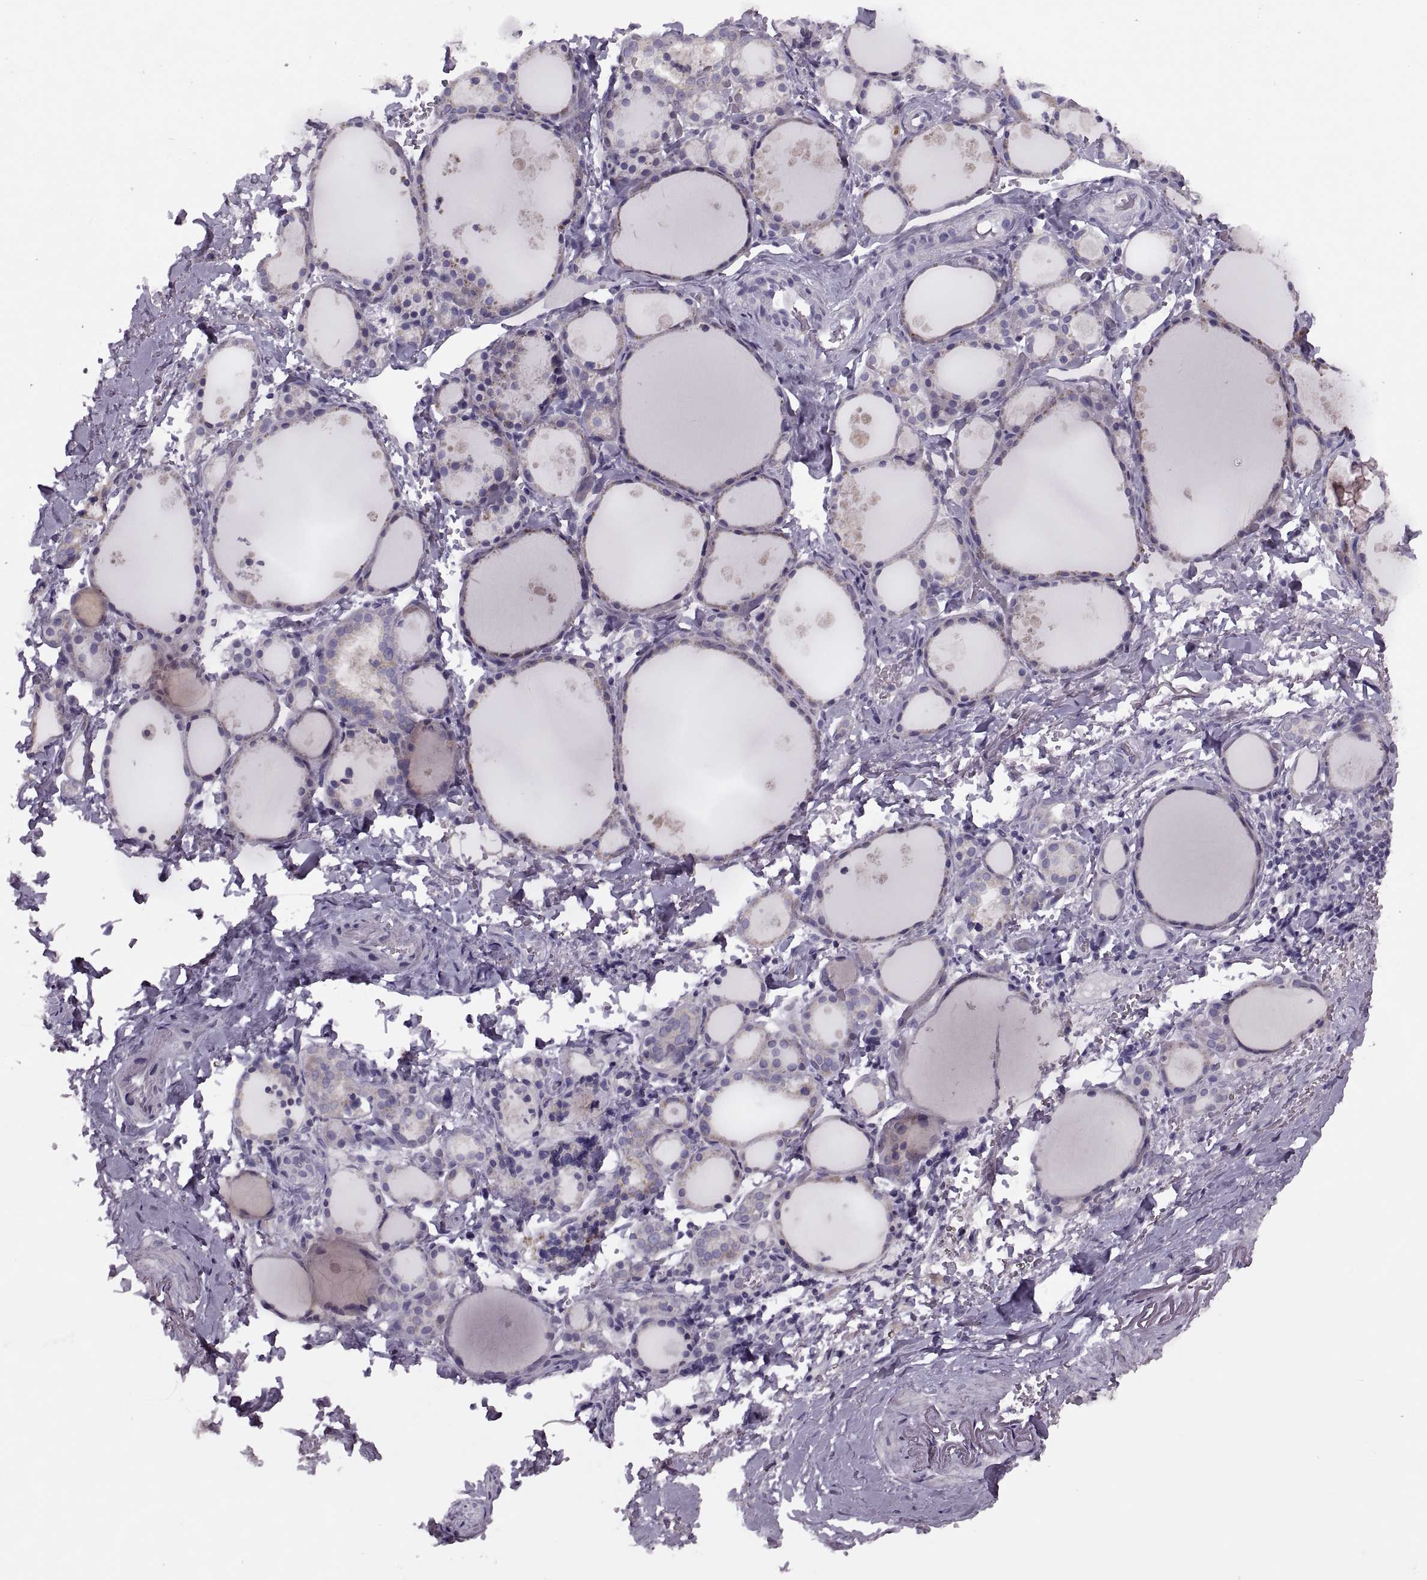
{"staining": {"intensity": "negative", "quantity": "none", "location": "none"}, "tissue": "thyroid gland", "cell_type": "Glandular cells", "image_type": "normal", "snomed": [{"axis": "morphology", "description": "Normal tissue, NOS"}, {"axis": "topography", "description": "Thyroid gland"}], "caption": "A micrograph of human thyroid gland is negative for staining in glandular cells.", "gene": "PRSS54", "patient": {"sex": "male", "age": 68}}